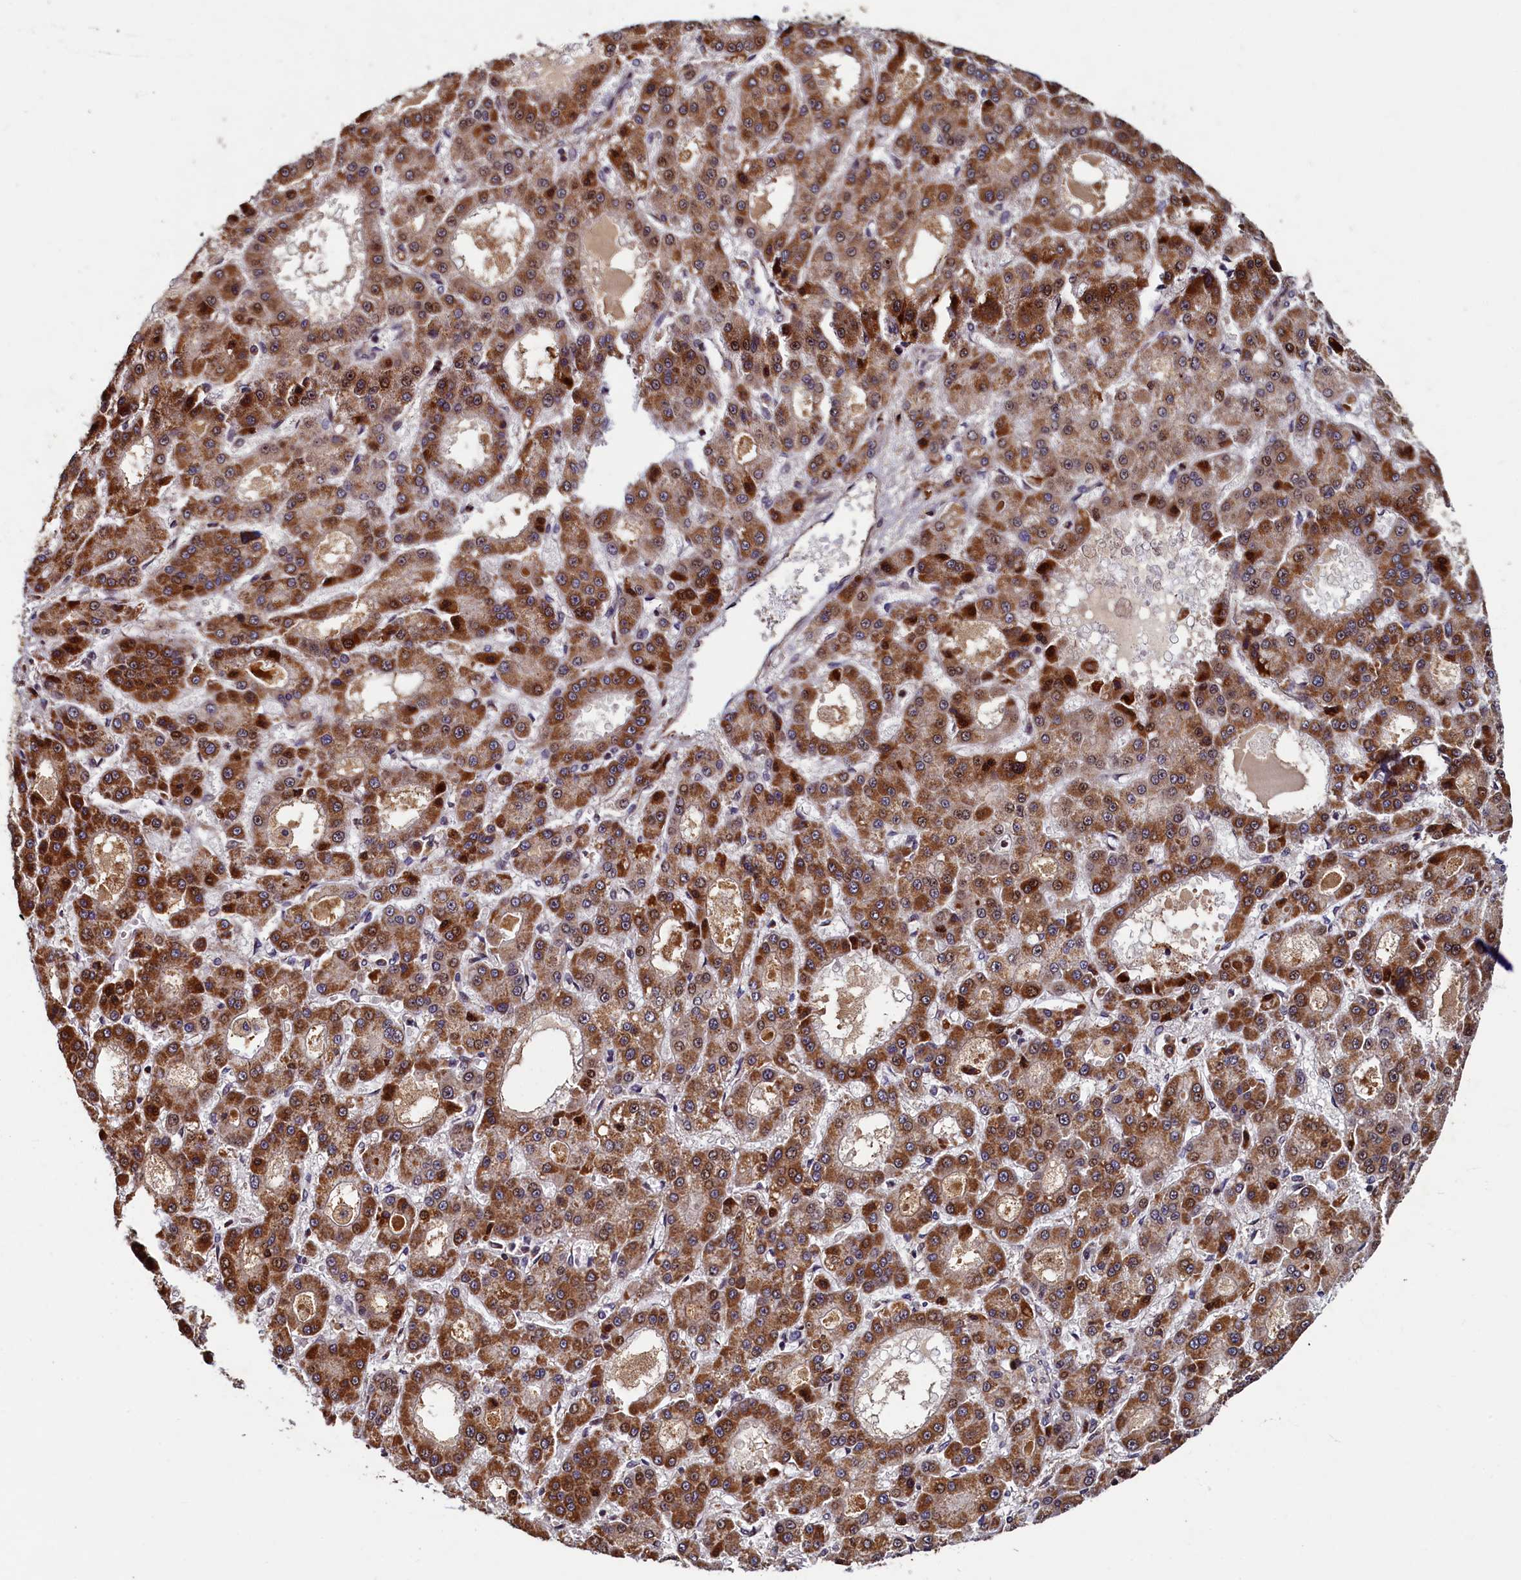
{"staining": {"intensity": "strong", "quantity": ">75%", "location": "cytoplasmic/membranous,nuclear"}, "tissue": "liver cancer", "cell_type": "Tumor cells", "image_type": "cancer", "snomed": [{"axis": "morphology", "description": "Carcinoma, Hepatocellular, NOS"}, {"axis": "topography", "description": "Liver"}], "caption": "Immunohistochemistry (IHC) of human liver cancer (hepatocellular carcinoma) shows high levels of strong cytoplasmic/membranous and nuclear positivity in approximately >75% of tumor cells. (DAB (3,3'-diaminobenzidine) = brown stain, brightfield microscopy at high magnification).", "gene": "NCKAP5L", "patient": {"sex": "male", "age": 70}}